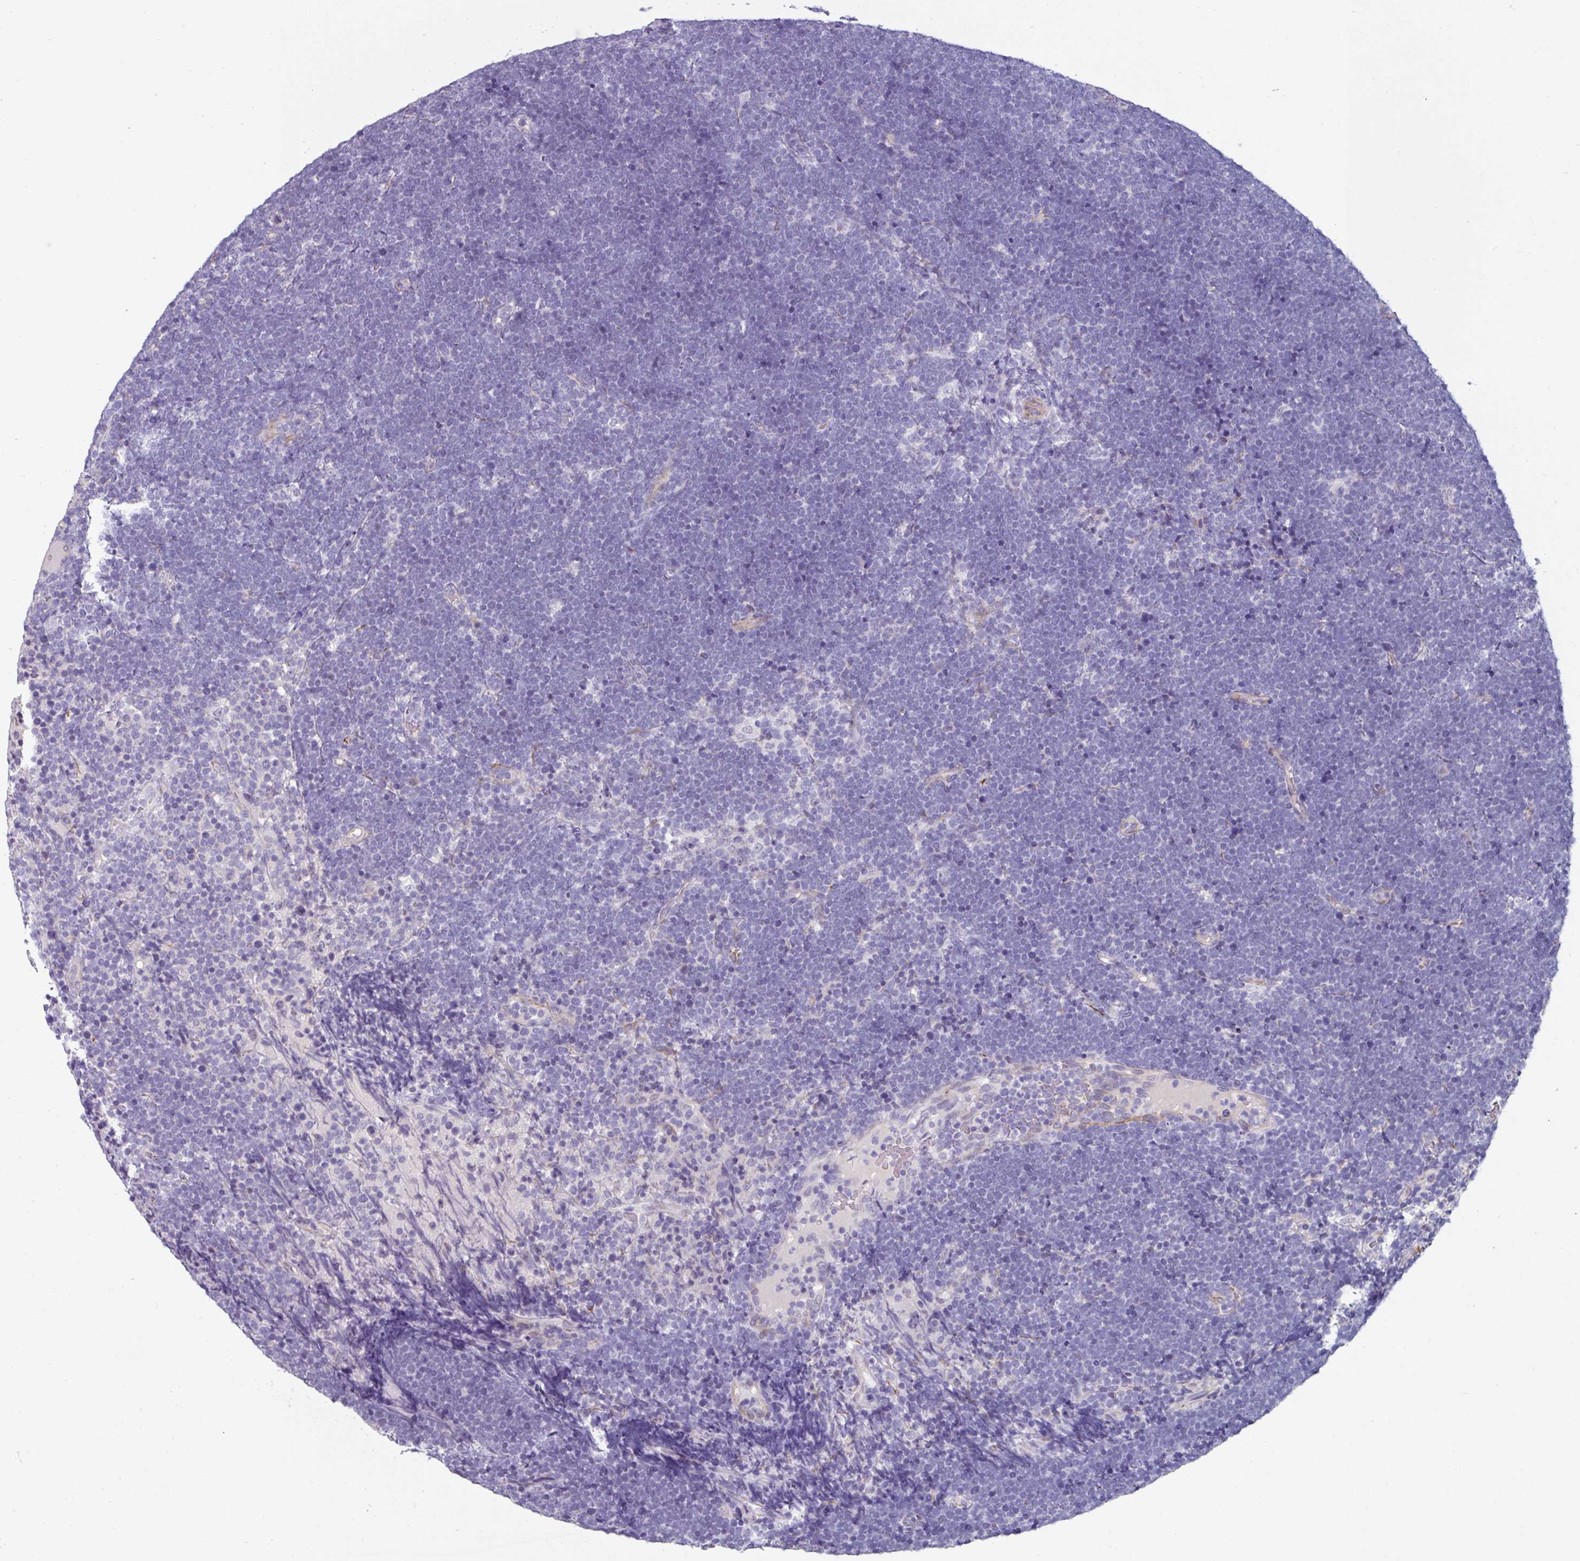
{"staining": {"intensity": "negative", "quantity": "none", "location": "none"}, "tissue": "lymphoma", "cell_type": "Tumor cells", "image_type": "cancer", "snomed": [{"axis": "morphology", "description": "Malignant lymphoma, non-Hodgkin's type, High grade"}, {"axis": "topography", "description": "Lymph node"}], "caption": "This photomicrograph is of lymphoma stained with IHC to label a protein in brown with the nuclei are counter-stained blue. There is no staining in tumor cells. The staining is performed using DAB (3,3'-diaminobenzidine) brown chromogen with nuclei counter-stained in using hematoxylin.", "gene": "EYA3", "patient": {"sex": "male", "age": 13}}